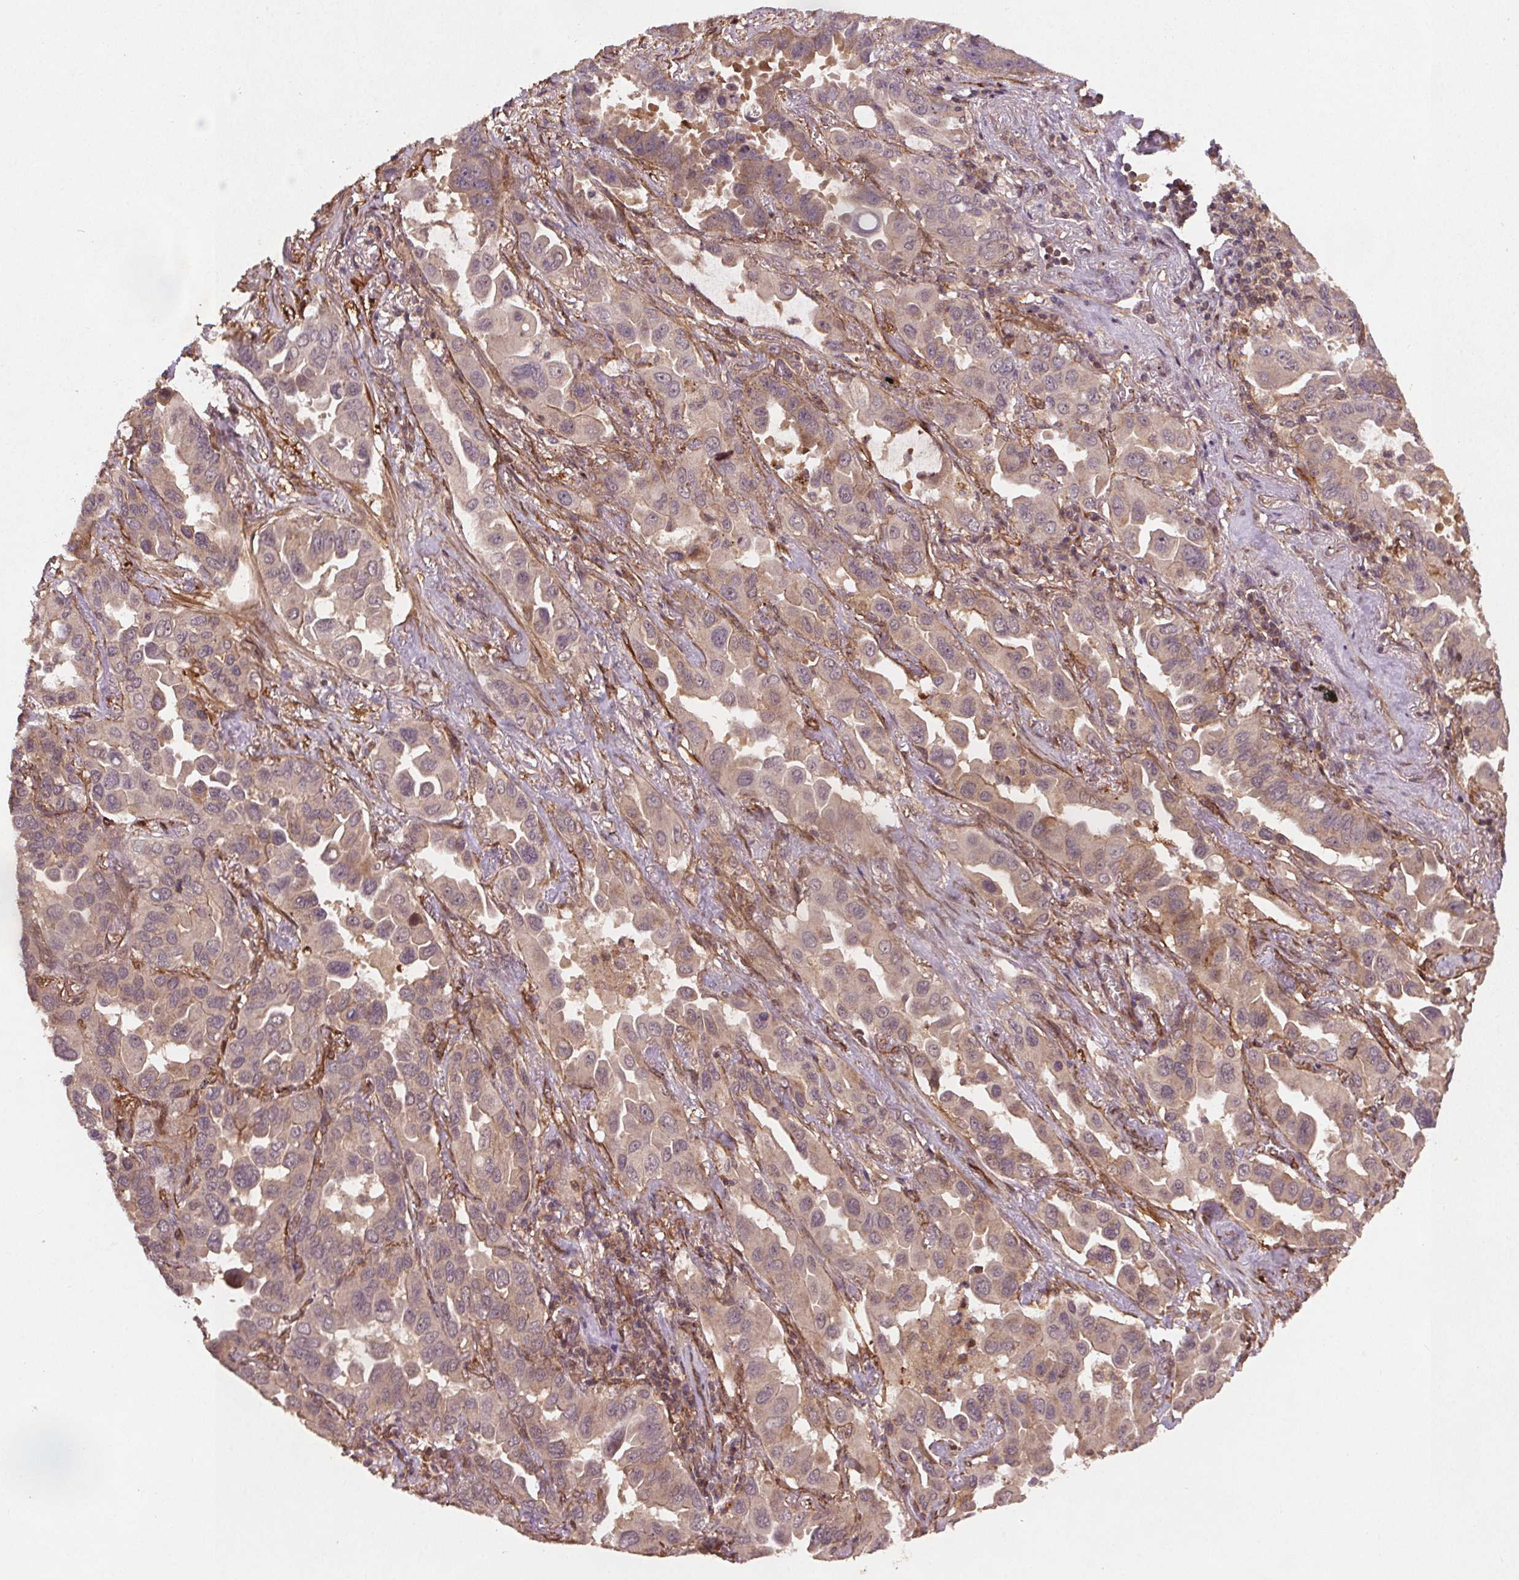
{"staining": {"intensity": "weak", "quantity": ">75%", "location": "cytoplasmic/membranous"}, "tissue": "lung cancer", "cell_type": "Tumor cells", "image_type": "cancer", "snomed": [{"axis": "morphology", "description": "Adenocarcinoma, NOS"}, {"axis": "topography", "description": "Lung"}], "caption": "This is a photomicrograph of immunohistochemistry (IHC) staining of lung cancer, which shows weak positivity in the cytoplasmic/membranous of tumor cells.", "gene": "SEC14L2", "patient": {"sex": "male", "age": 64}}